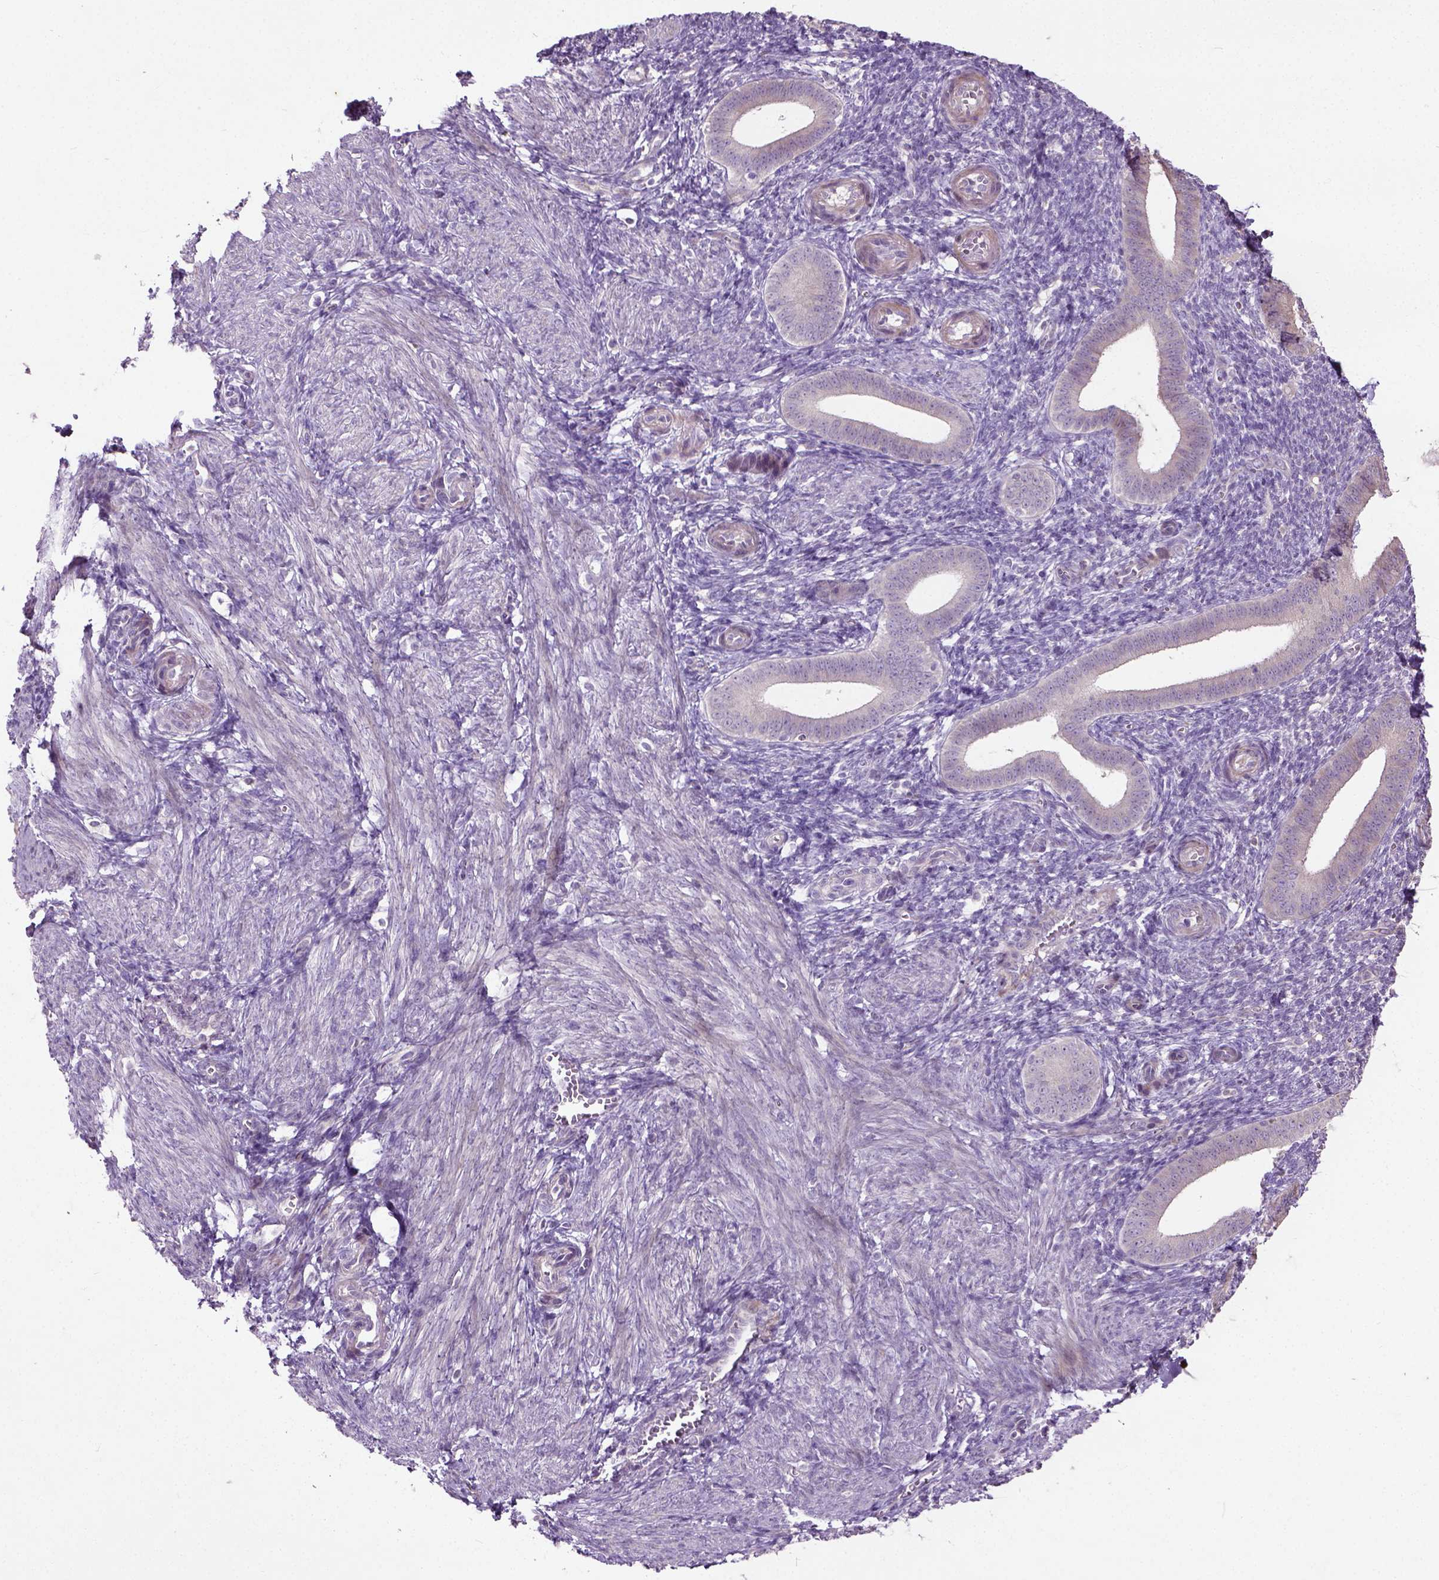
{"staining": {"intensity": "negative", "quantity": "none", "location": "none"}, "tissue": "endometrium", "cell_type": "Cells in endometrial stroma", "image_type": "normal", "snomed": [{"axis": "morphology", "description": "Normal tissue, NOS"}, {"axis": "topography", "description": "Endometrium"}], "caption": "Cells in endometrial stroma show no significant protein staining in unremarkable endometrium. Brightfield microscopy of immunohistochemistry (IHC) stained with DAB (3,3'-diaminobenzidine) (brown) and hematoxylin (blue), captured at high magnification.", "gene": "PKP3", "patient": {"sex": "female", "age": 25}}